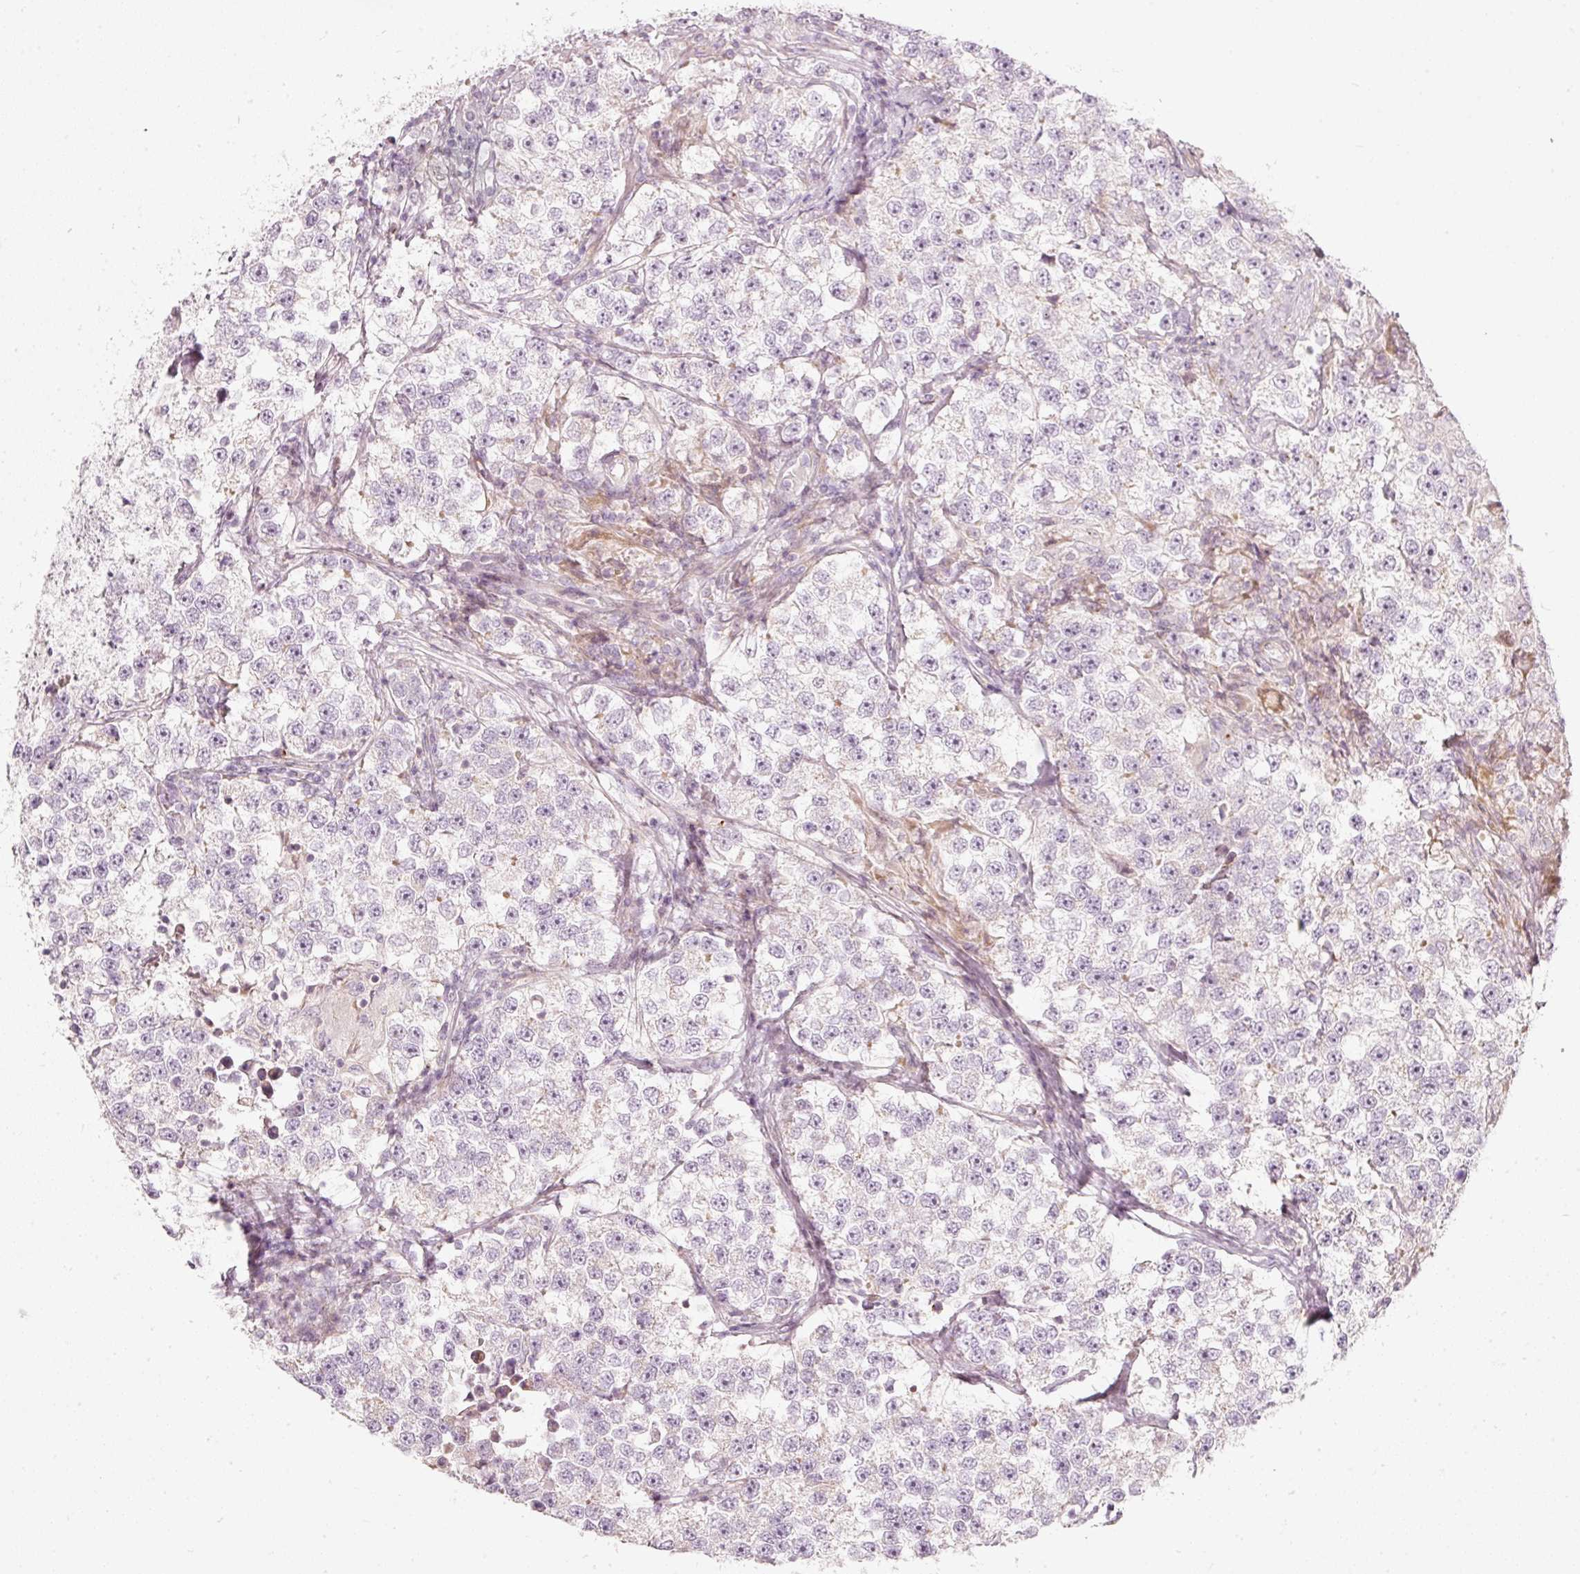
{"staining": {"intensity": "negative", "quantity": "none", "location": "none"}, "tissue": "testis cancer", "cell_type": "Tumor cells", "image_type": "cancer", "snomed": [{"axis": "morphology", "description": "Seminoma, NOS"}, {"axis": "topography", "description": "Testis"}], "caption": "Tumor cells show no significant expression in seminoma (testis).", "gene": "SLC20A1", "patient": {"sex": "male", "age": 46}}